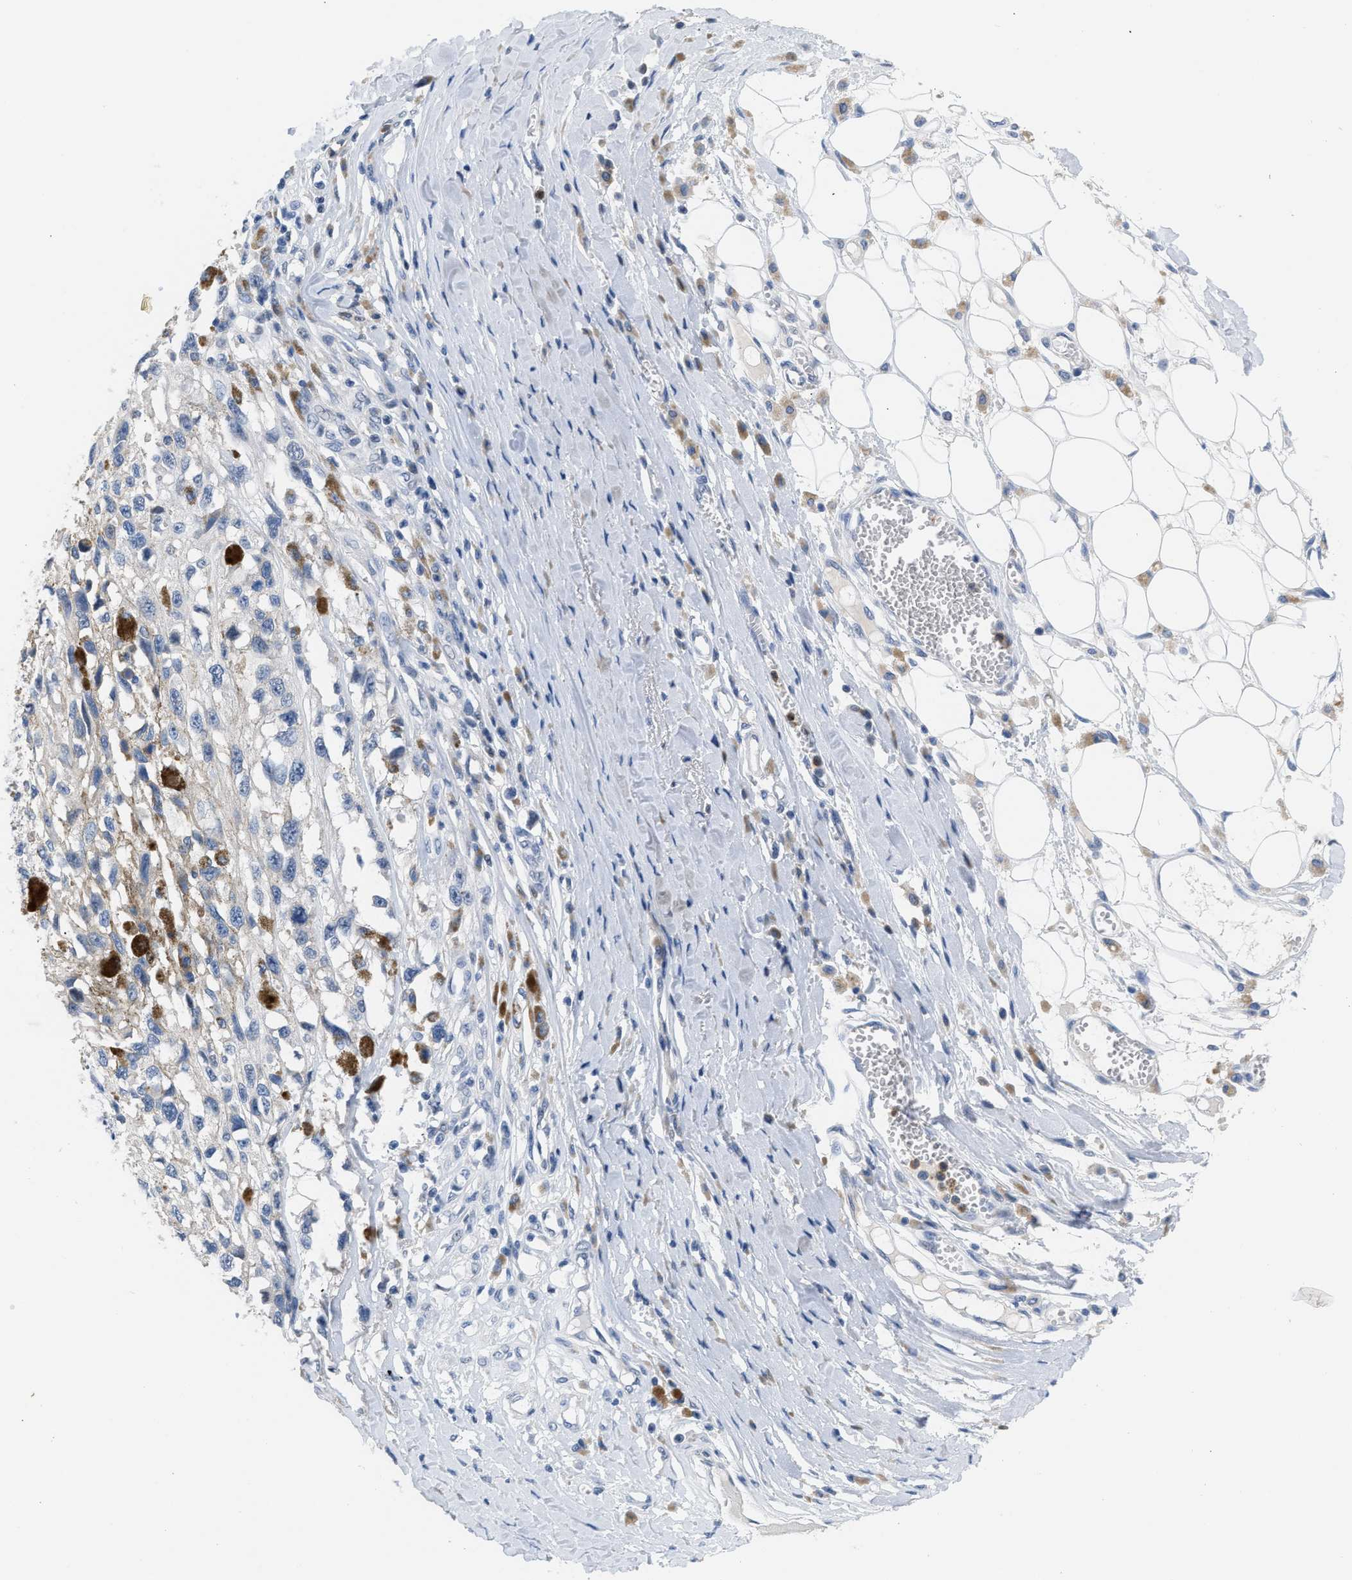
{"staining": {"intensity": "negative", "quantity": "none", "location": "none"}, "tissue": "melanoma", "cell_type": "Tumor cells", "image_type": "cancer", "snomed": [{"axis": "morphology", "description": "Malignant melanoma, Metastatic site"}, {"axis": "topography", "description": "Lymph node"}], "caption": "Melanoma stained for a protein using IHC demonstrates no staining tumor cells.", "gene": "BOLL", "patient": {"sex": "male", "age": 59}}